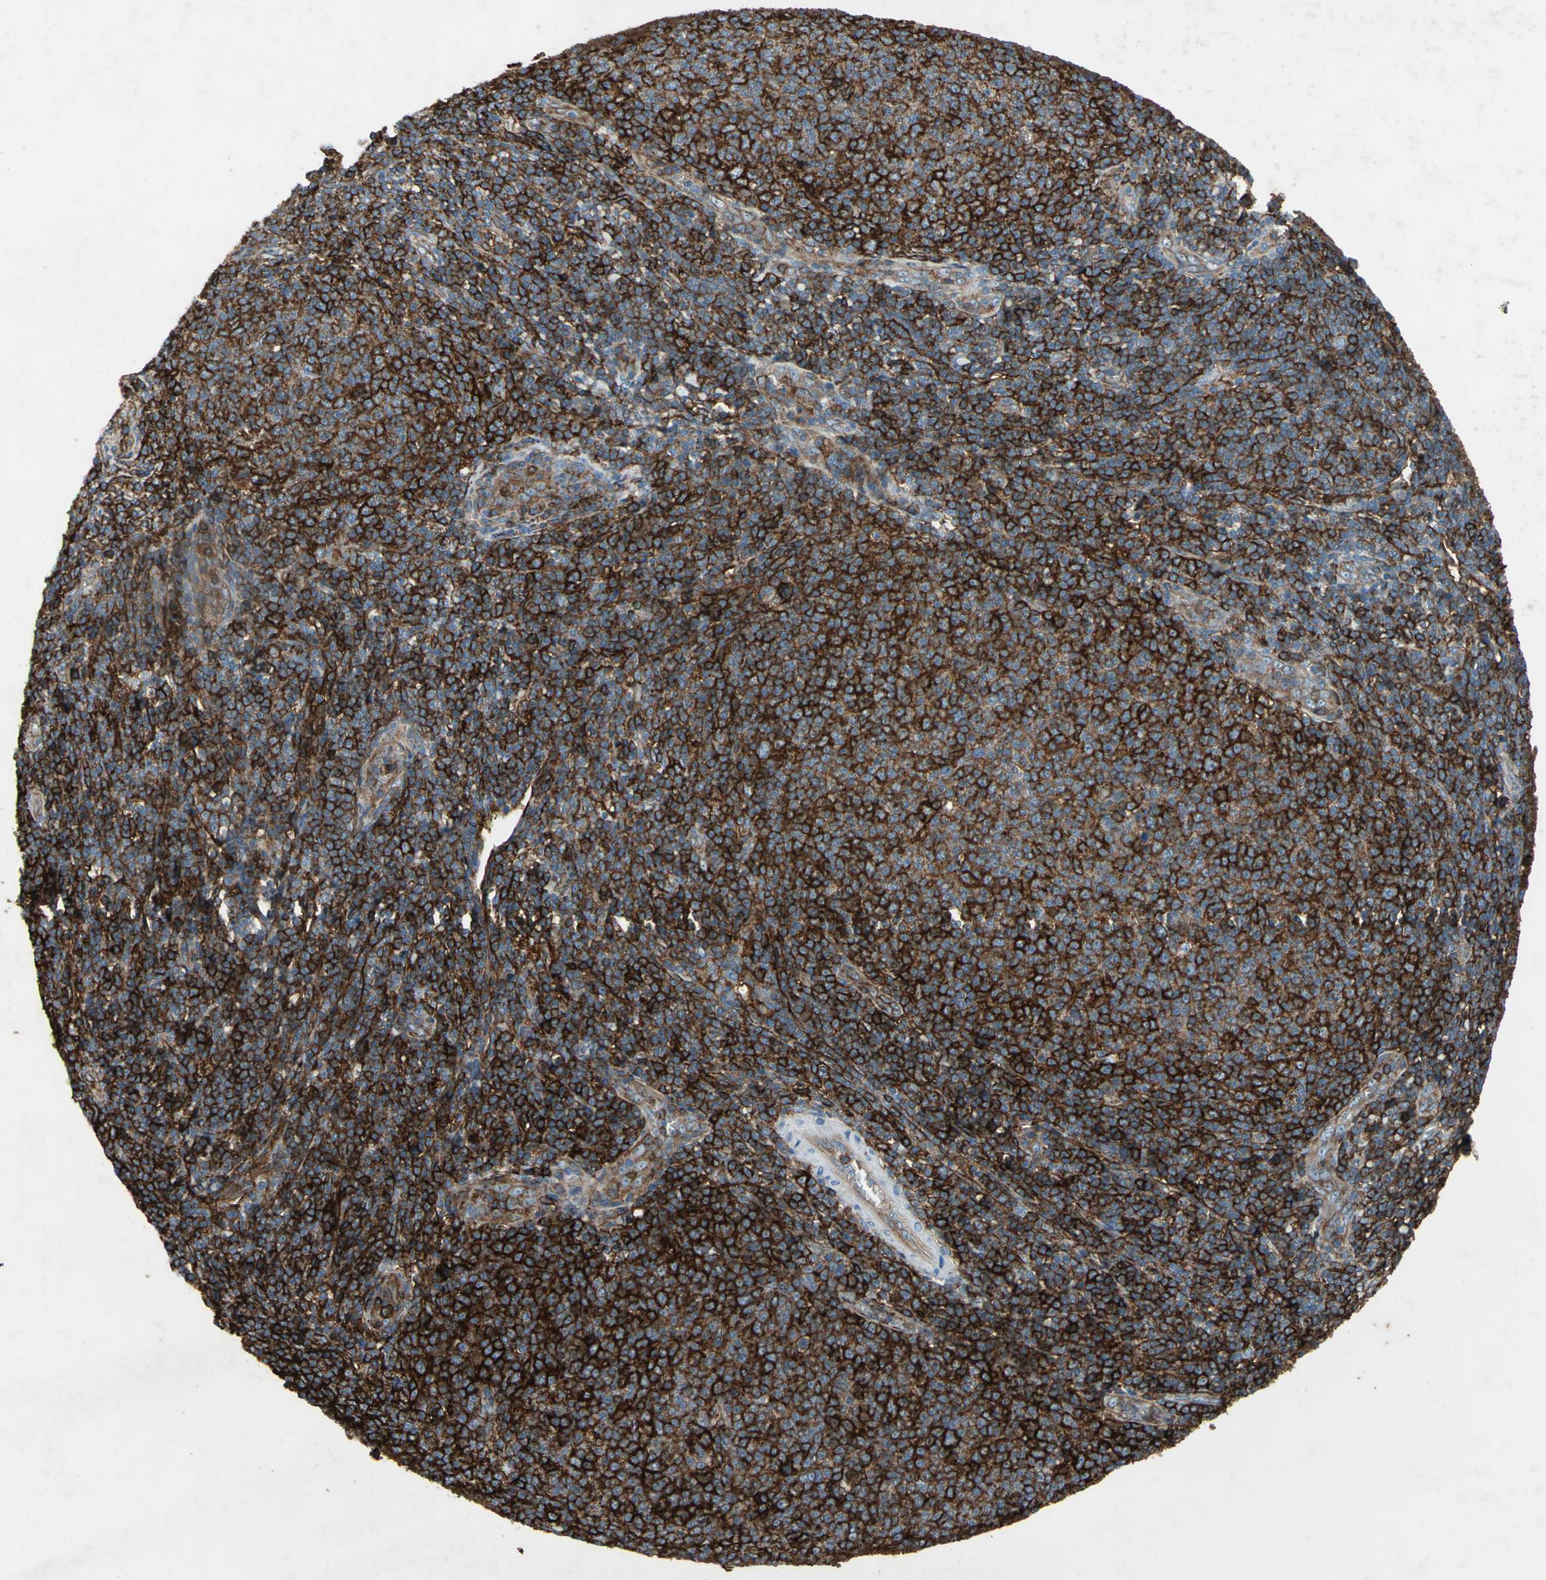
{"staining": {"intensity": "strong", "quantity": ">75%", "location": "cytoplasmic/membranous"}, "tissue": "lymphoma", "cell_type": "Tumor cells", "image_type": "cancer", "snomed": [{"axis": "morphology", "description": "Malignant lymphoma, non-Hodgkin's type, Low grade"}, {"axis": "topography", "description": "Lymph node"}], "caption": "The immunohistochemical stain shows strong cytoplasmic/membranous expression in tumor cells of lymphoma tissue.", "gene": "CCR6", "patient": {"sex": "male", "age": 66}}